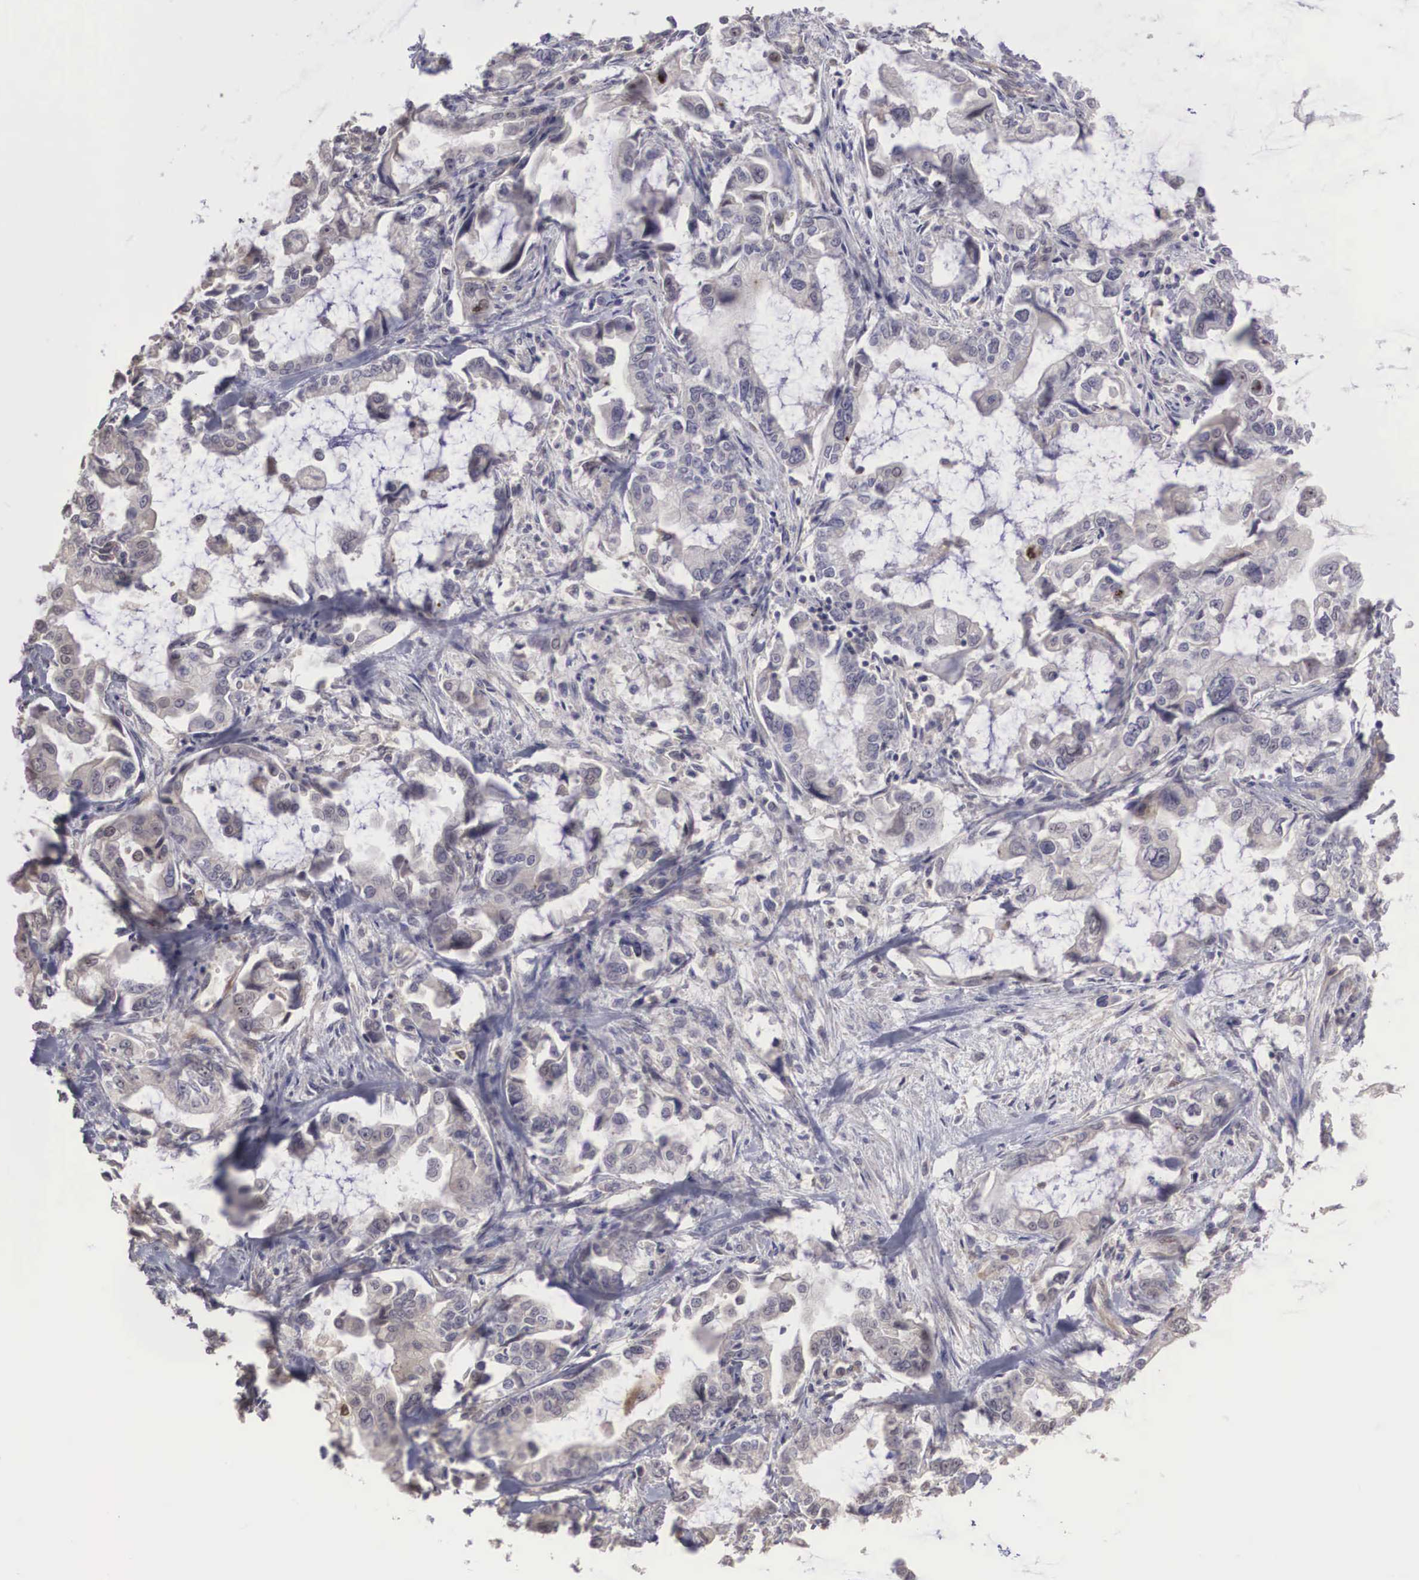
{"staining": {"intensity": "weak", "quantity": ">75%", "location": "cytoplasmic/membranous"}, "tissue": "stomach cancer", "cell_type": "Tumor cells", "image_type": "cancer", "snomed": [{"axis": "morphology", "description": "Adenocarcinoma, NOS"}, {"axis": "topography", "description": "Pancreas"}, {"axis": "topography", "description": "Stomach, upper"}], "caption": "An image of adenocarcinoma (stomach) stained for a protein exhibits weak cytoplasmic/membranous brown staining in tumor cells.", "gene": "DNAJB7", "patient": {"sex": "male", "age": 77}}